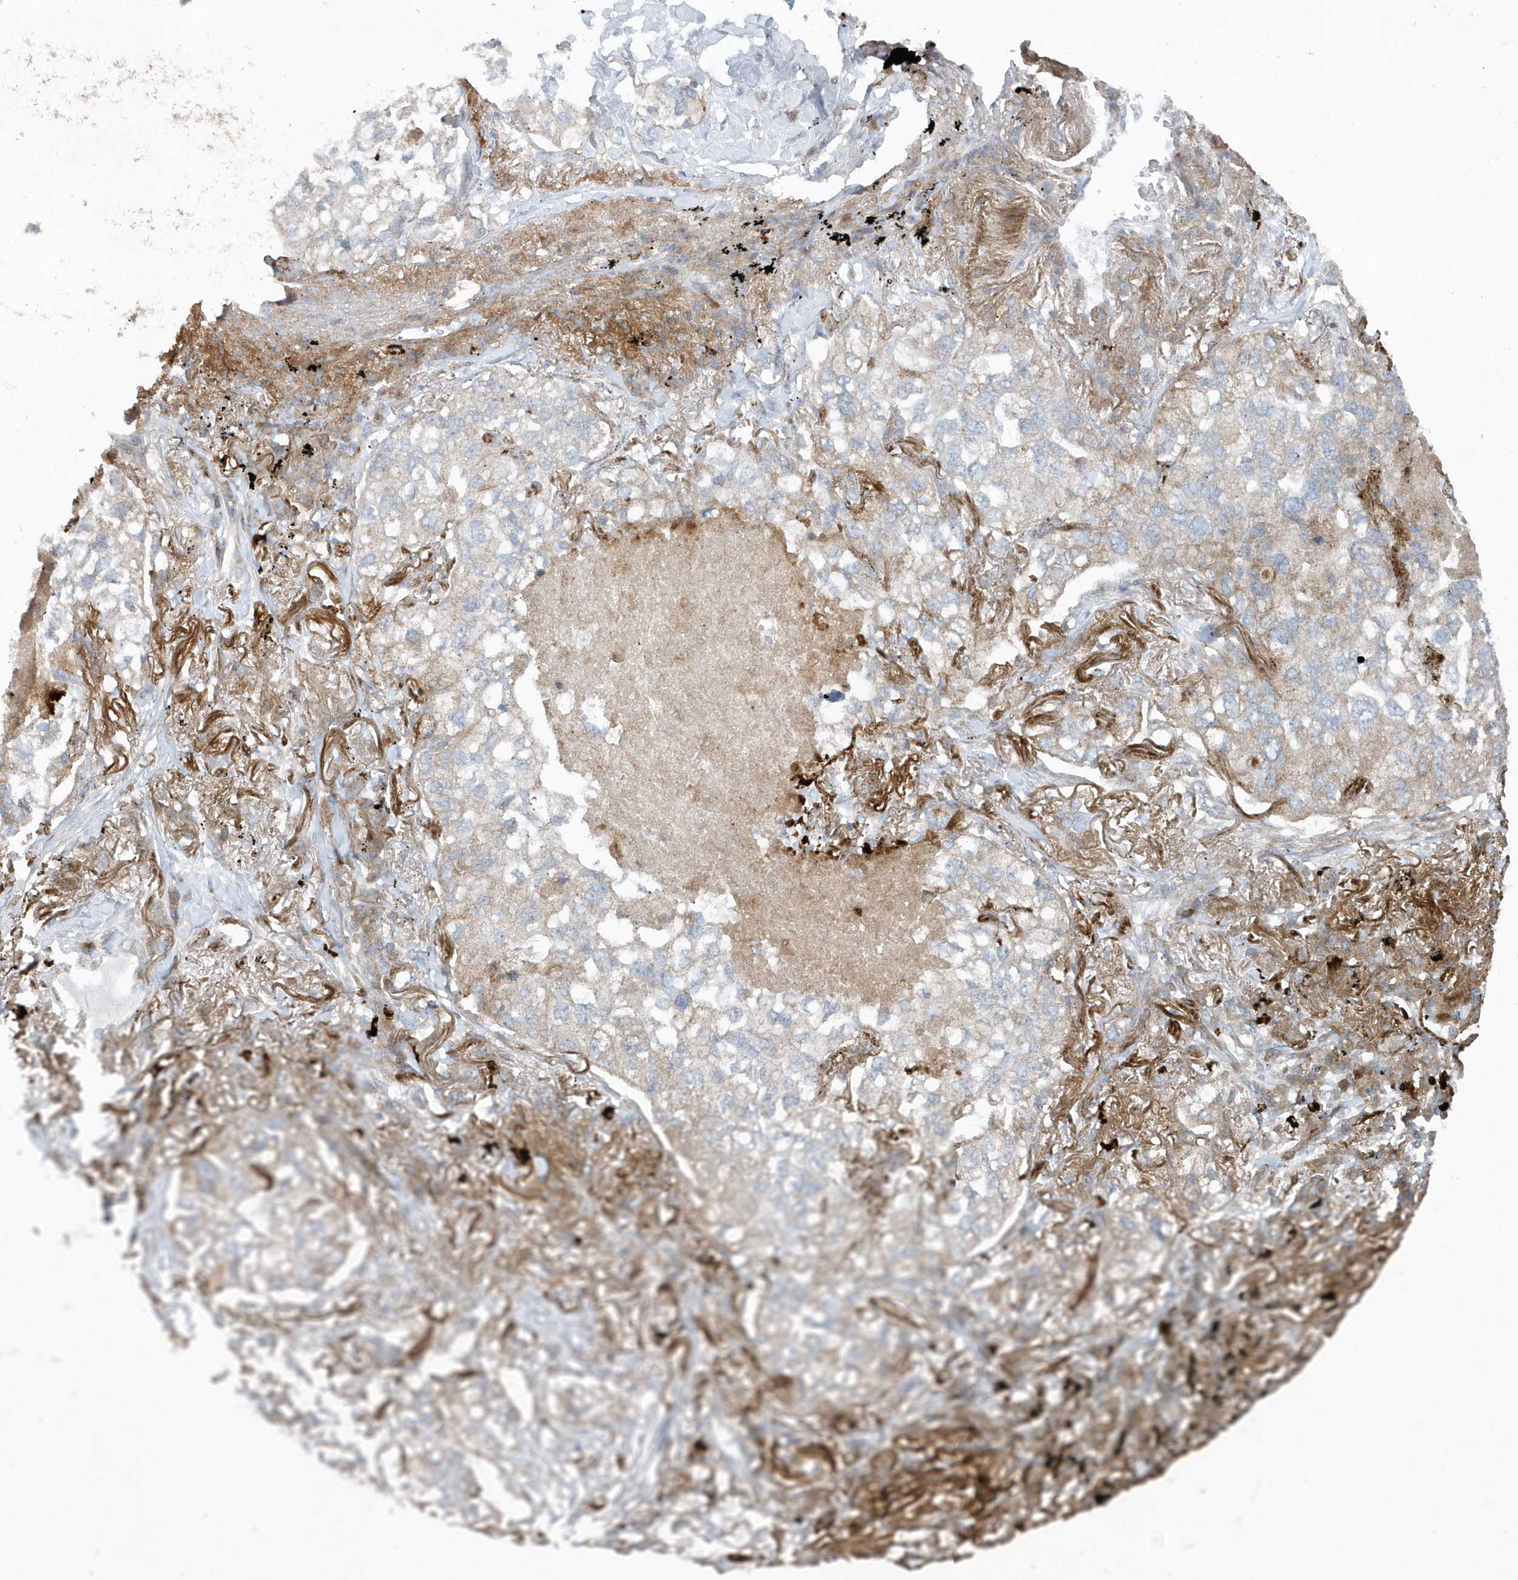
{"staining": {"intensity": "negative", "quantity": "none", "location": "none"}, "tissue": "lung cancer", "cell_type": "Tumor cells", "image_type": "cancer", "snomed": [{"axis": "morphology", "description": "Adenocarcinoma, NOS"}, {"axis": "topography", "description": "Lung"}], "caption": "Immunohistochemistry (IHC) of lung adenocarcinoma reveals no expression in tumor cells.", "gene": "SLC38A2", "patient": {"sex": "male", "age": 65}}